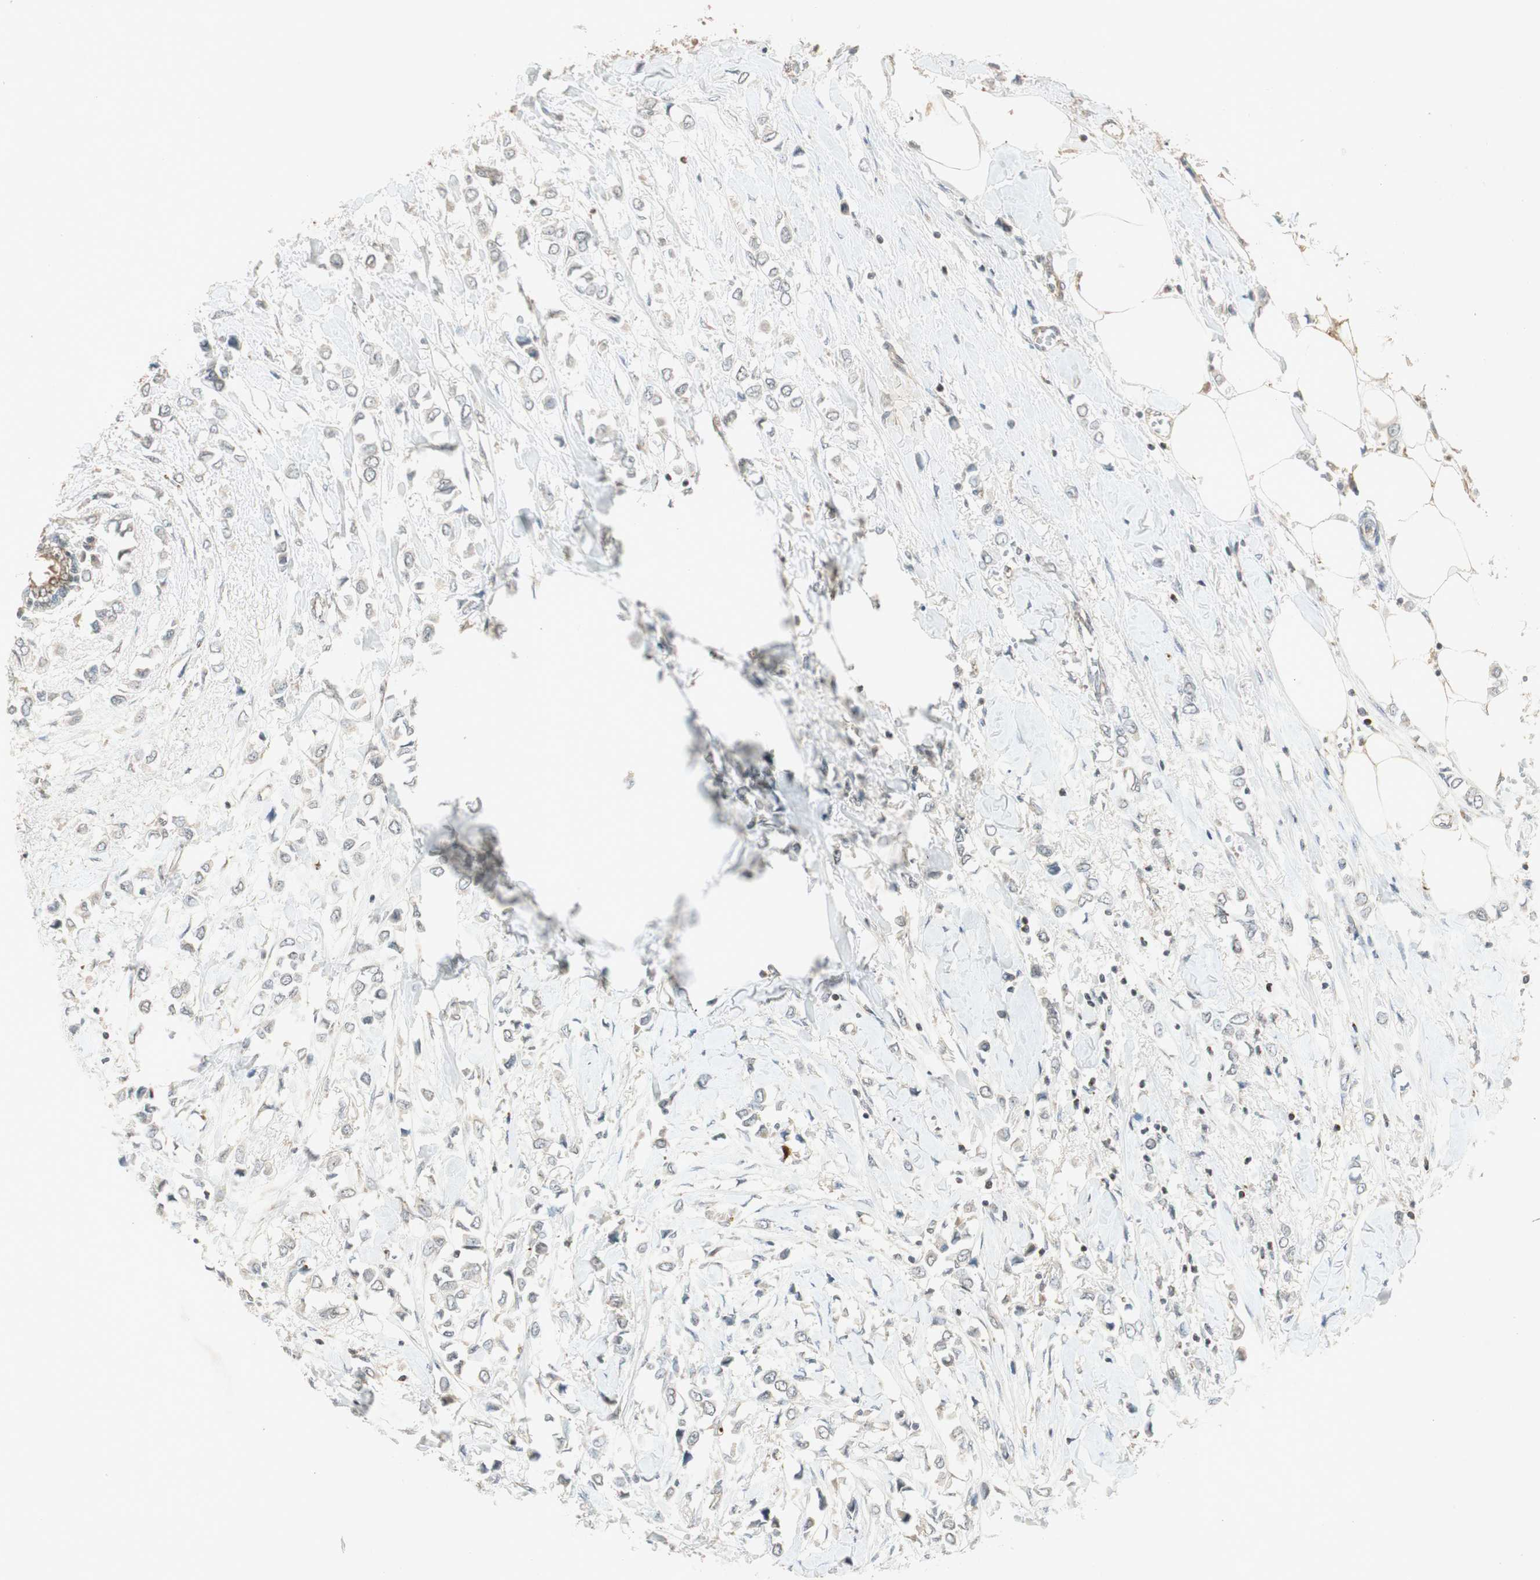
{"staining": {"intensity": "negative", "quantity": "none", "location": "none"}, "tissue": "breast cancer", "cell_type": "Tumor cells", "image_type": "cancer", "snomed": [{"axis": "morphology", "description": "Lobular carcinoma"}, {"axis": "topography", "description": "Breast"}], "caption": "IHC of human breast cancer (lobular carcinoma) shows no expression in tumor cells. The staining was performed using DAB (3,3'-diaminobenzidine) to visualize the protein expression in brown, while the nuclei were stained in blue with hematoxylin (Magnification: 20x).", "gene": "USP2", "patient": {"sex": "female", "age": 51}}